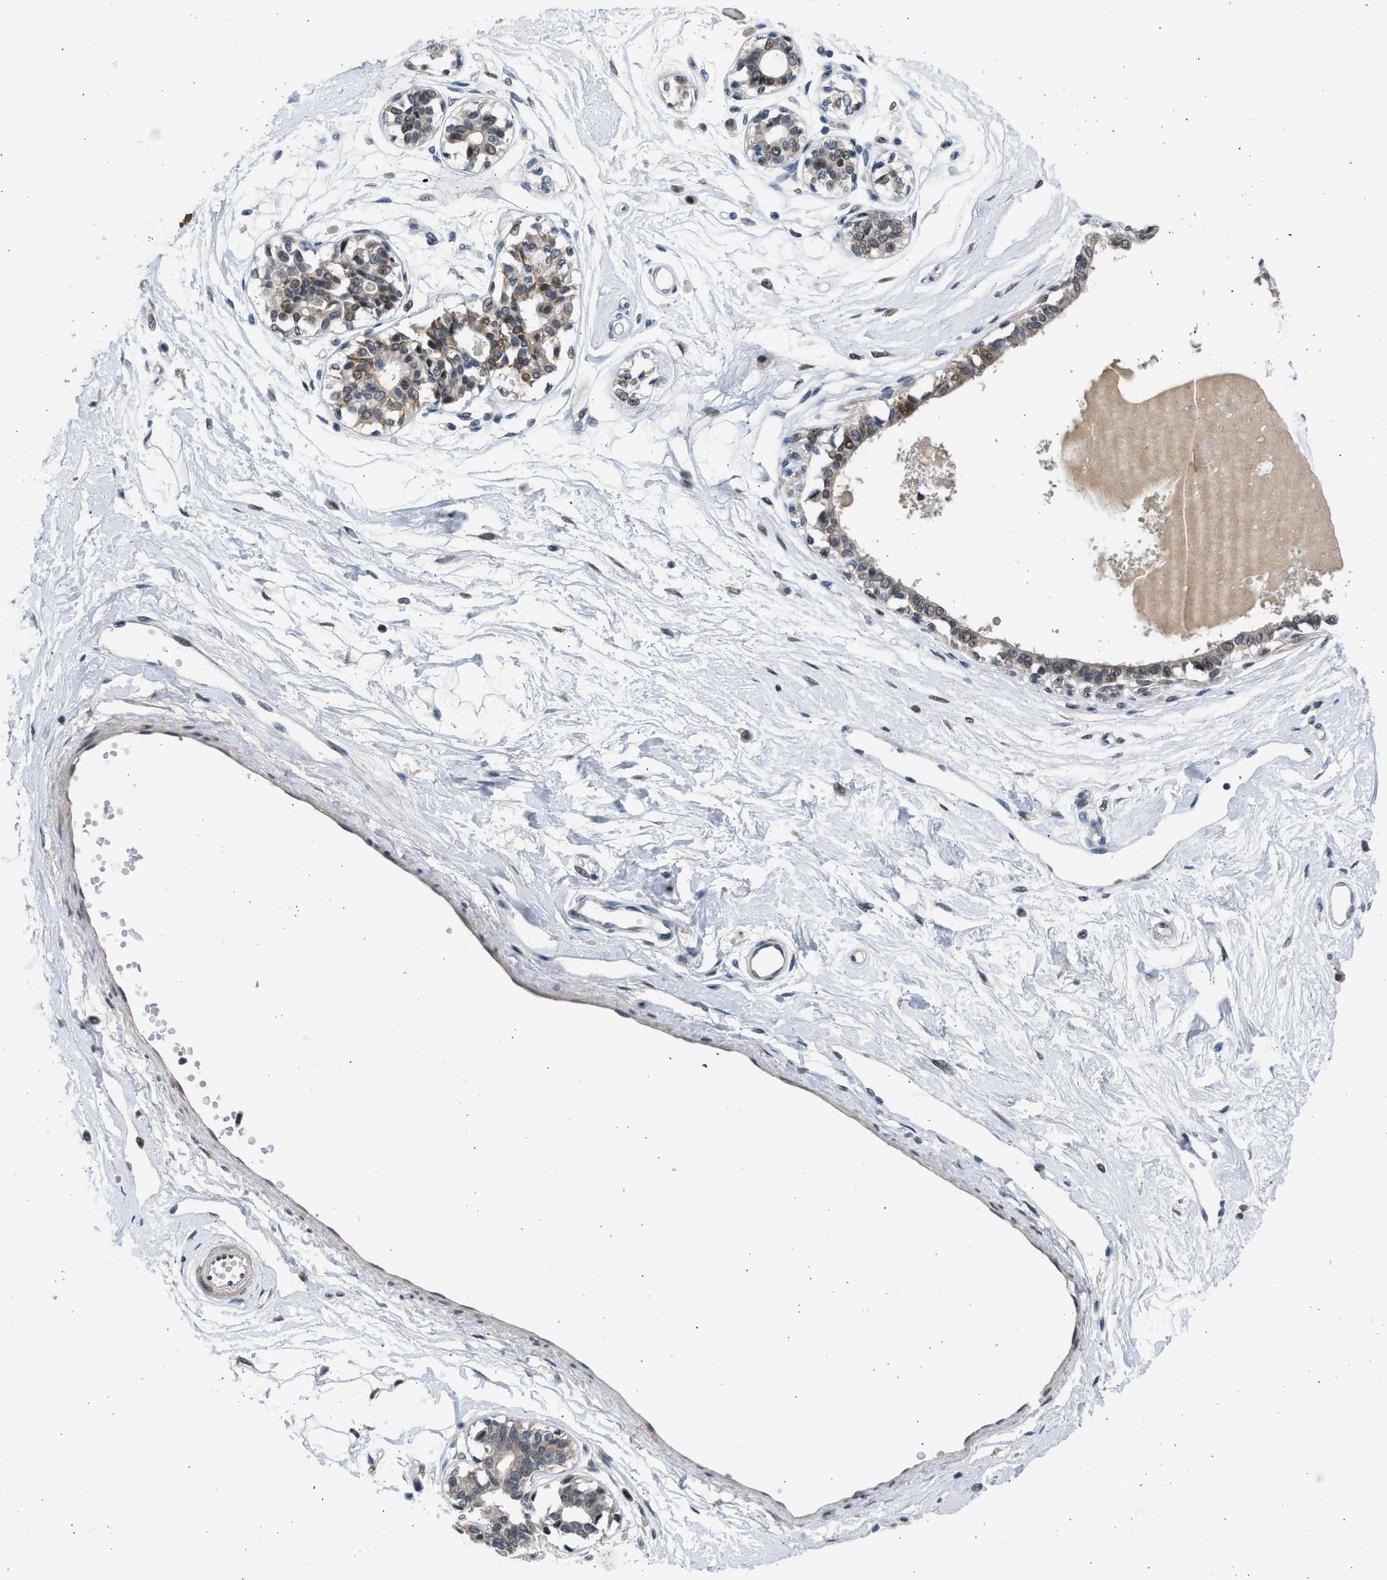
{"staining": {"intensity": "negative", "quantity": "none", "location": "none"}, "tissue": "breast", "cell_type": "Adipocytes", "image_type": "normal", "snomed": [{"axis": "morphology", "description": "Normal tissue, NOS"}, {"axis": "topography", "description": "Breast"}], "caption": "This is a photomicrograph of immunohistochemistry staining of normal breast, which shows no expression in adipocytes. The staining is performed using DAB (3,3'-diaminobenzidine) brown chromogen with nuclei counter-stained in using hematoxylin.", "gene": "HMGN3", "patient": {"sex": "female", "age": 45}}